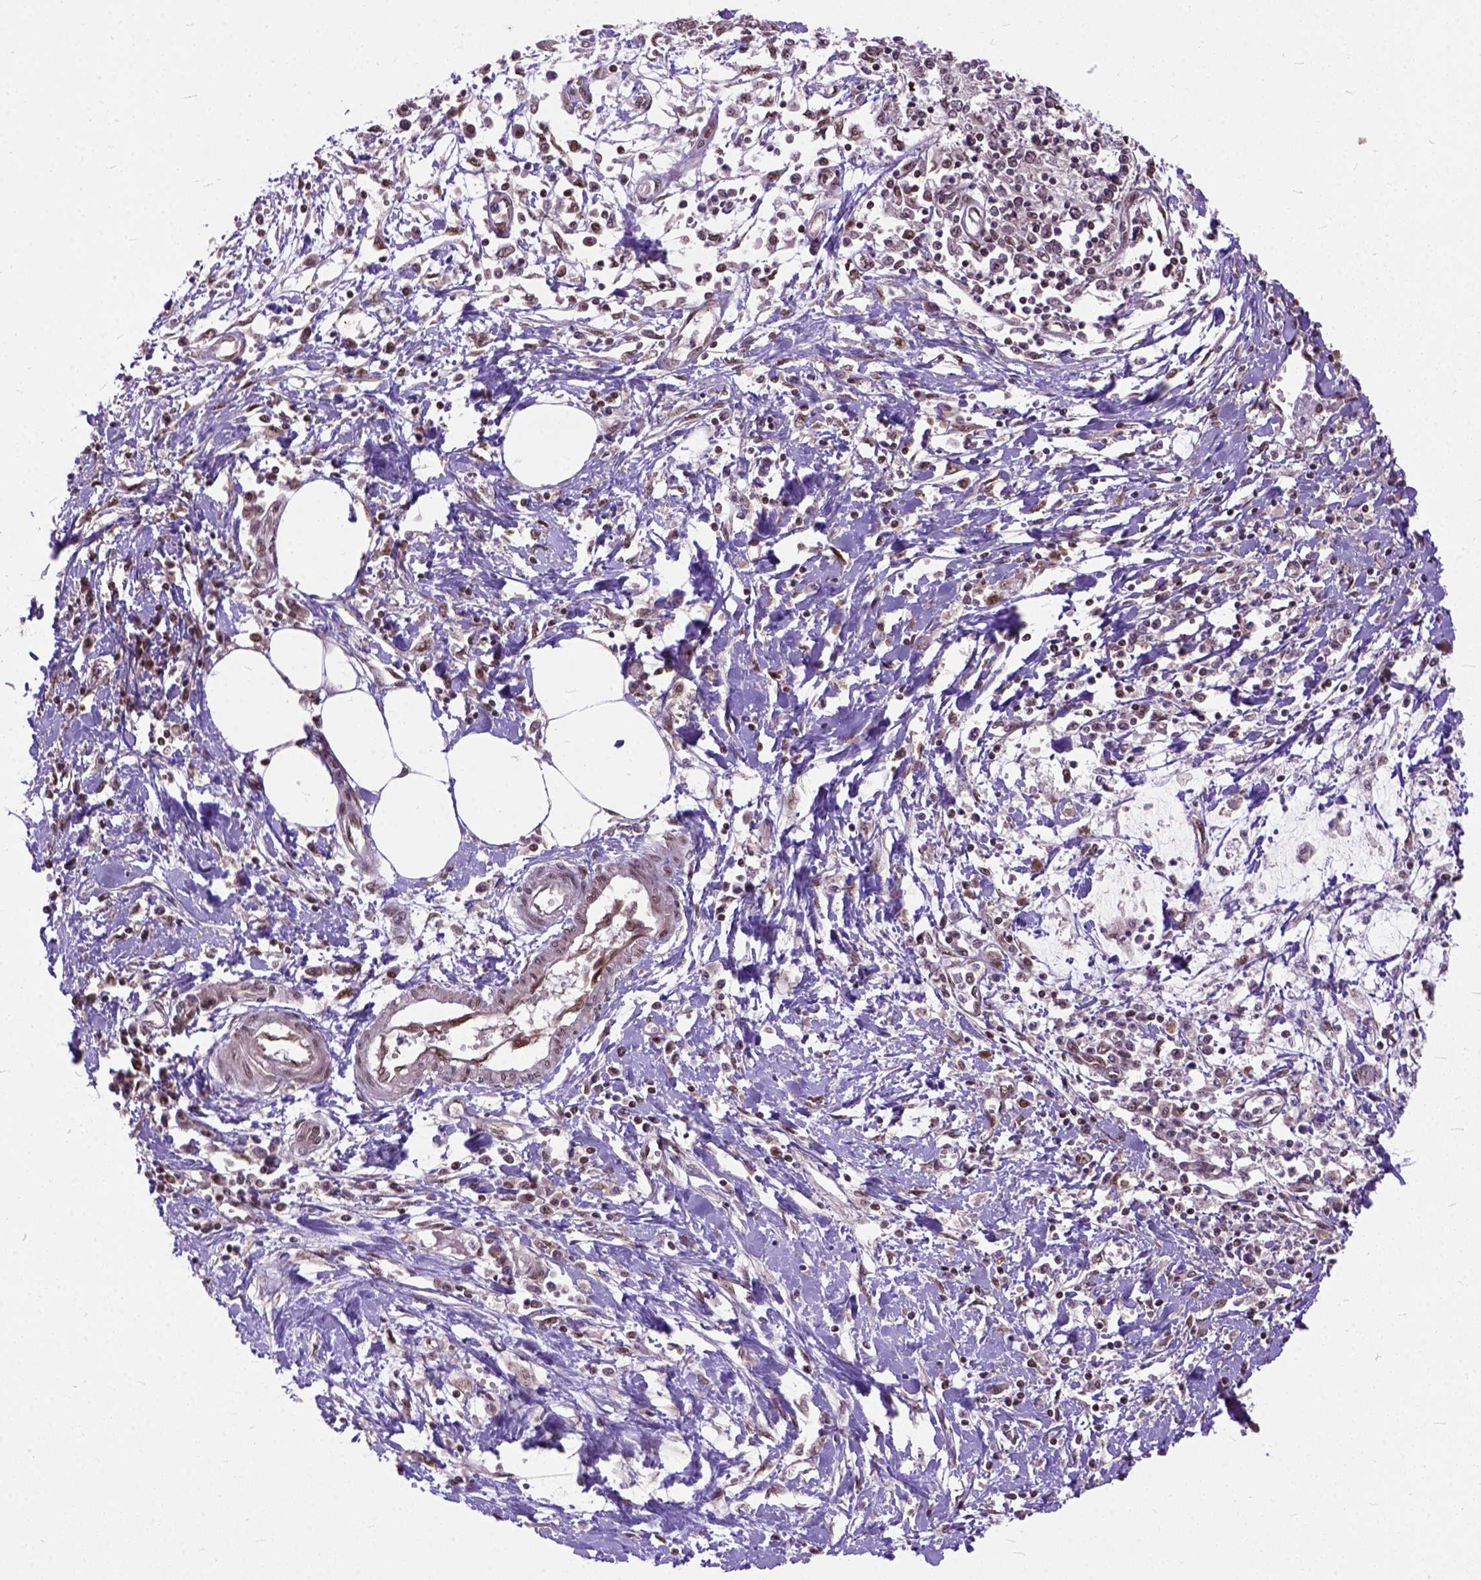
{"staining": {"intensity": "weak", "quantity": "25%-75%", "location": "nuclear"}, "tissue": "pancreatic cancer", "cell_type": "Tumor cells", "image_type": "cancer", "snomed": [{"axis": "morphology", "description": "Adenocarcinoma, NOS"}, {"axis": "topography", "description": "Pancreas"}], "caption": "Immunohistochemical staining of pancreatic cancer displays weak nuclear protein staining in approximately 25%-75% of tumor cells.", "gene": "ZNF630", "patient": {"sex": "male", "age": 60}}